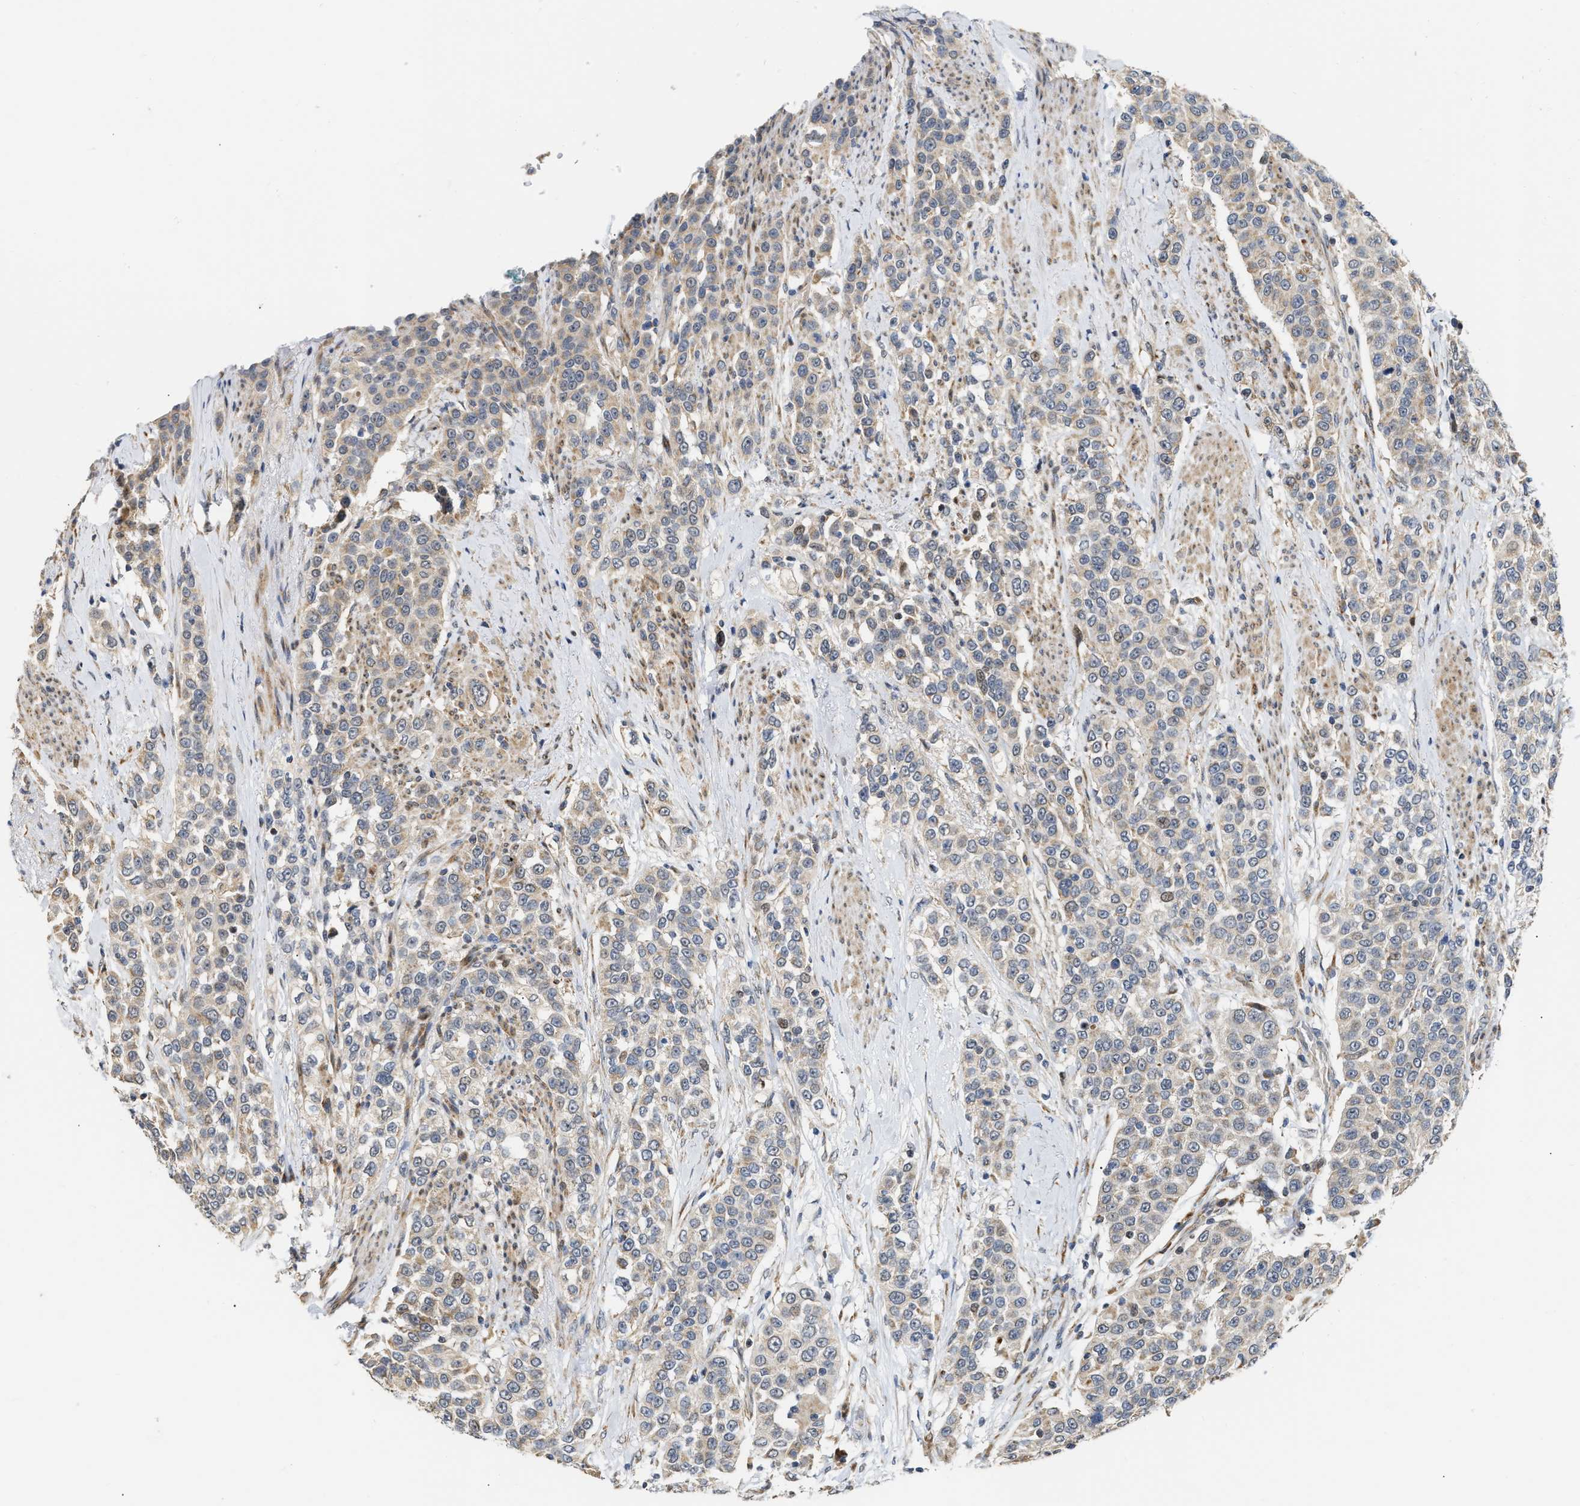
{"staining": {"intensity": "weak", "quantity": "<25%", "location": "cytoplasmic/membranous"}, "tissue": "urothelial cancer", "cell_type": "Tumor cells", "image_type": "cancer", "snomed": [{"axis": "morphology", "description": "Urothelial carcinoma, High grade"}, {"axis": "topography", "description": "Urinary bladder"}], "caption": "Protein analysis of high-grade urothelial carcinoma reveals no significant staining in tumor cells.", "gene": "DEPTOR", "patient": {"sex": "female", "age": 80}}